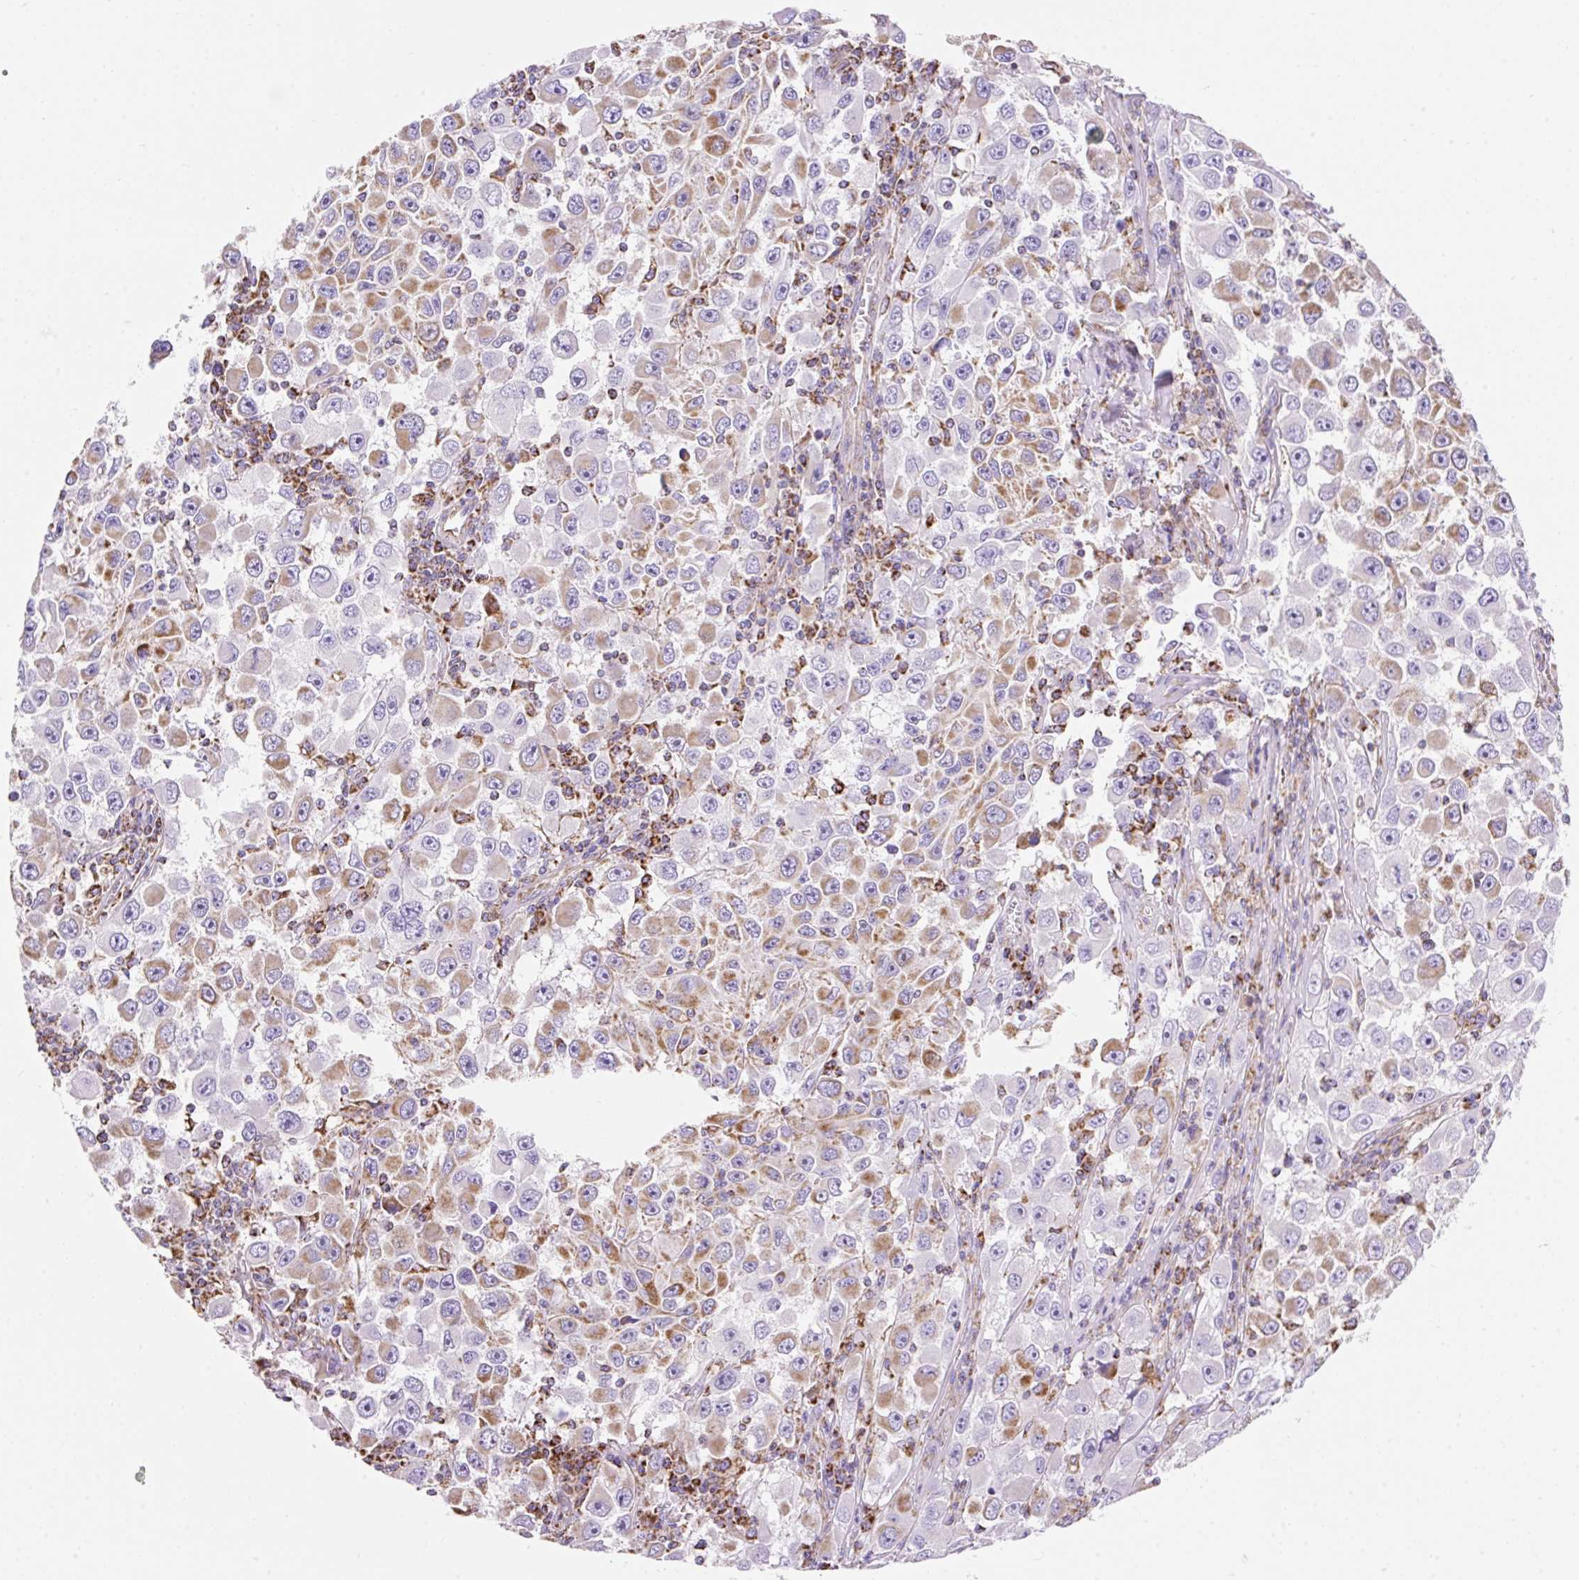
{"staining": {"intensity": "weak", "quantity": "25%-75%", "location": "cytoplasmic/membranous"}, "tissue": "melanoma", "cell_type": "Tumor cells", "image_type": "cancer", "snomed": [{"axis": "morphology", "description": "Malignant melanoma, Metastatic site"}, {"axis": "topography", "description": "Lymph node"}], "caption": "DAB immunohistochemical staining of human melanoma reveals weak cytoplasmic/membranous protein positivity in approximately 25%-75% of tumor cells.", "gene": "DAAM2", "patient": {"sex": "female", "age": 67}}